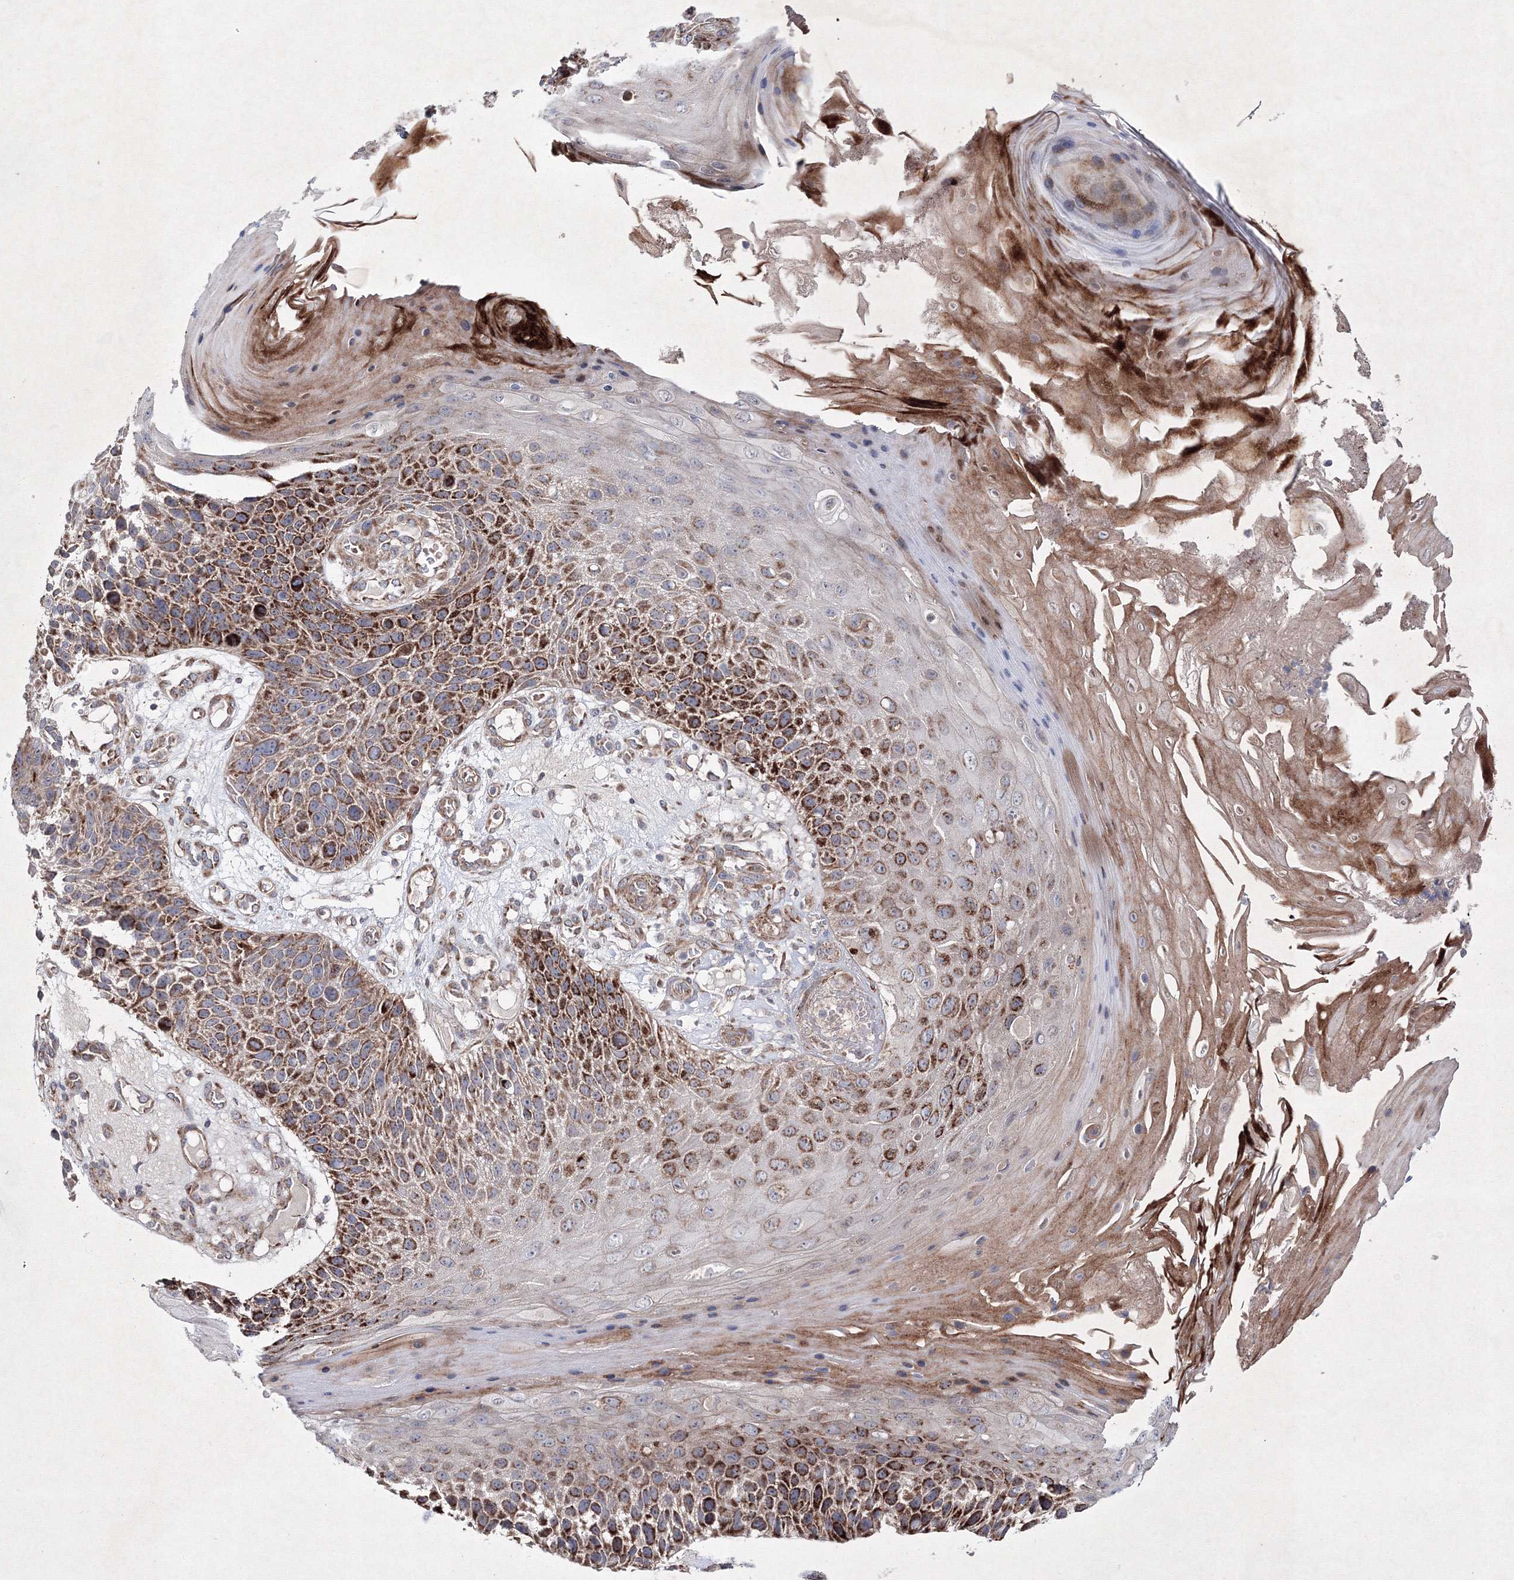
{"staining": {"intensity": "strong", "quantity": ">75%", "location": "cytoplasmic/membranous"}, "tissue": "skin cancer", "cell_type": "Tumor cells", "image_type": "cancer", "snomed": [{"axis": "morphology", "description": "Squamous cell carcinoma, NOS"}, {"axis": "topography", "description": "Skin"}], "caption": "Protein staining of squamous cell carcinoma (skin) tissue demonstrates strong cytoplasmic/membranous expression in about >75% of tumor cells. (Brightfield microscopy of DAB IHC at high magnification).", "gene": "GFM1", "patient": {"sex": "female", "age": 88}}